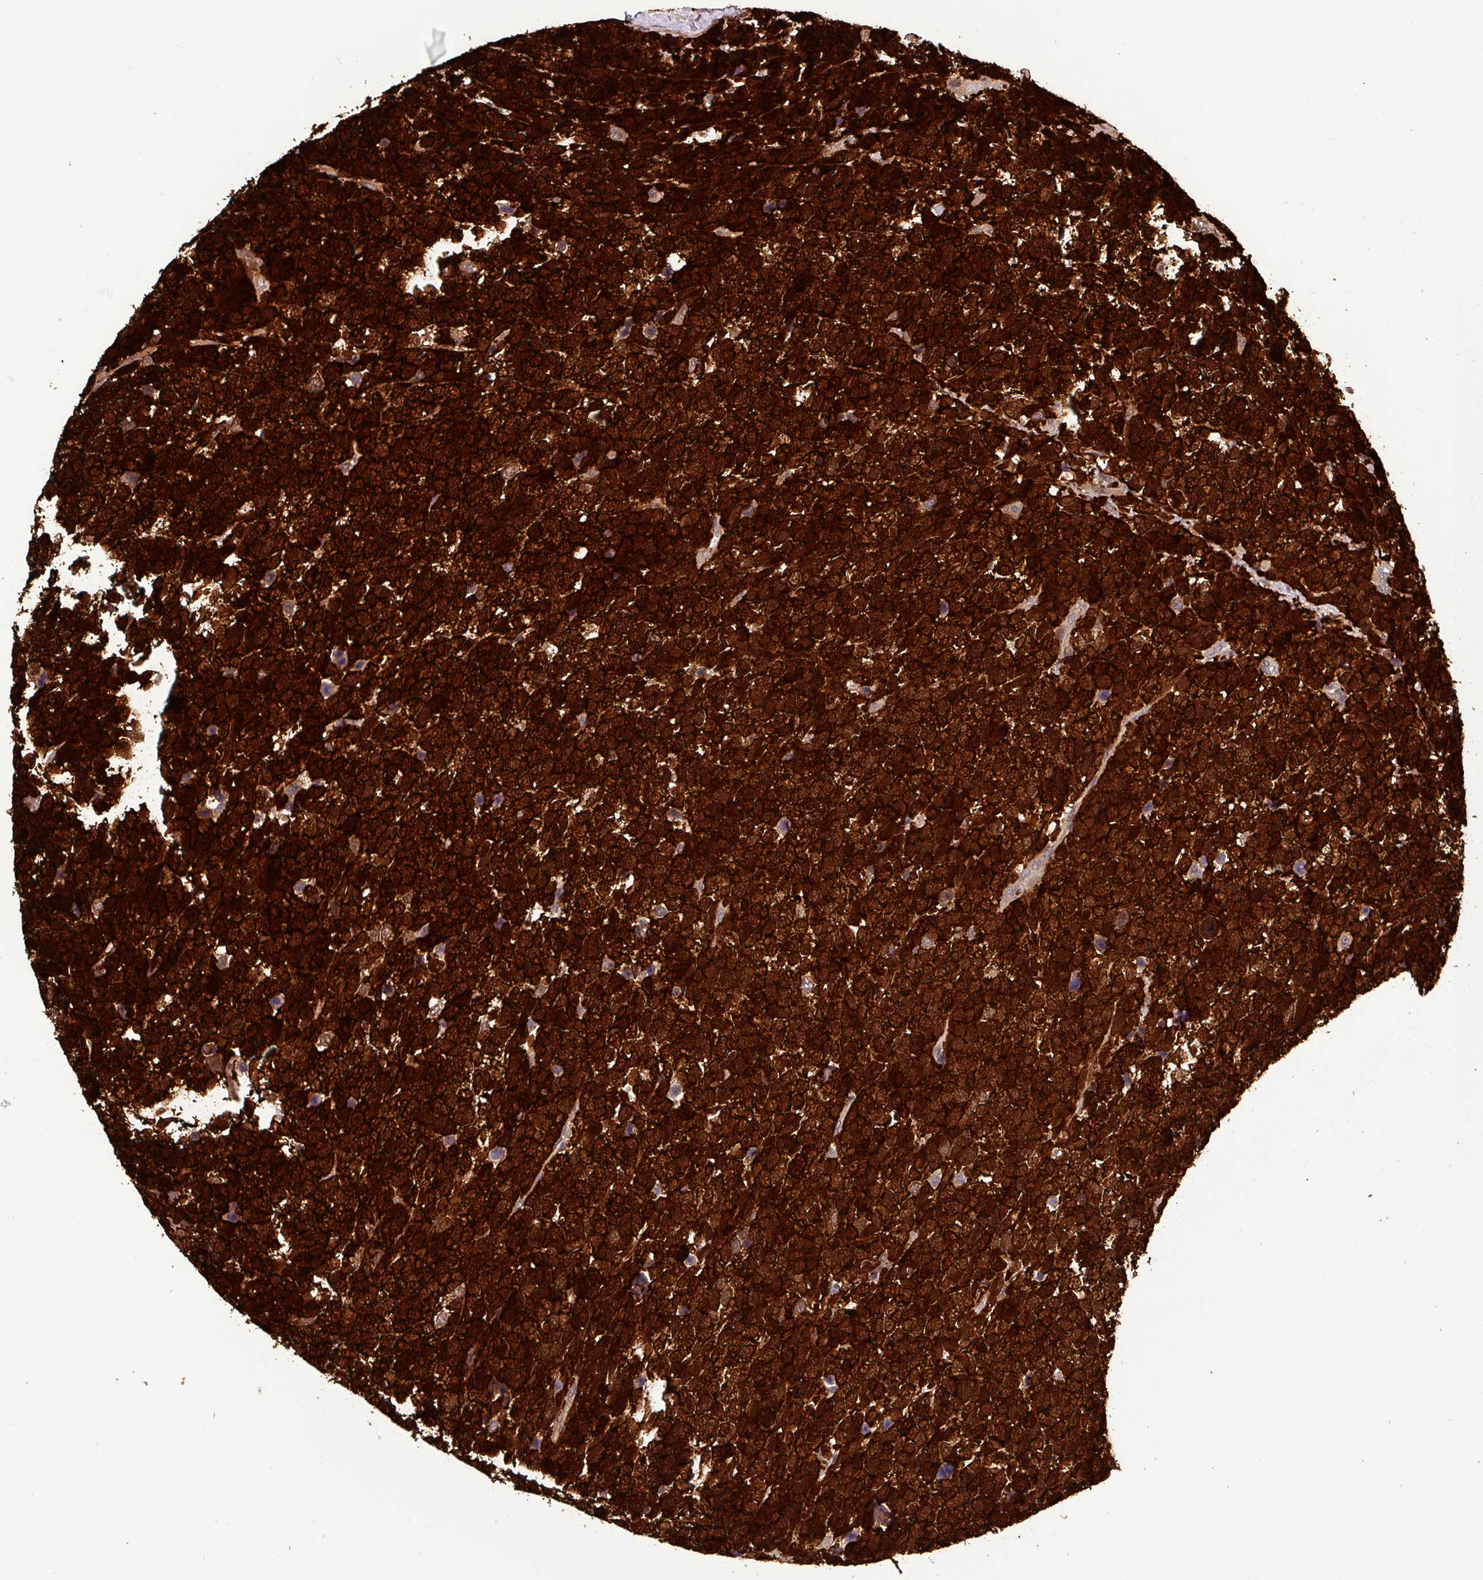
{"staining": {"intensity": "strong", "quantity": ">75%", "location": "cytoplasmic/membranous,nuclear"}, "tissue": "urothelial cancer", "cell_type": "Tumor cells", "image_type": "cancer", "snomed": [{"axis": "morphology", "description": "Urothelial carcinoma, High grade"}, {"axis": "topography", "description": "Urinary bladder"}], "caption": "Strong cytoplasmic/membranous and nuclear staining for a protein is identified in approximately >75% of tumor cells of urothelial cancer using immunohistochemistry (IHC).", "gene": "CARHSP1", "patient": {"sex": "female", "age": 82}}